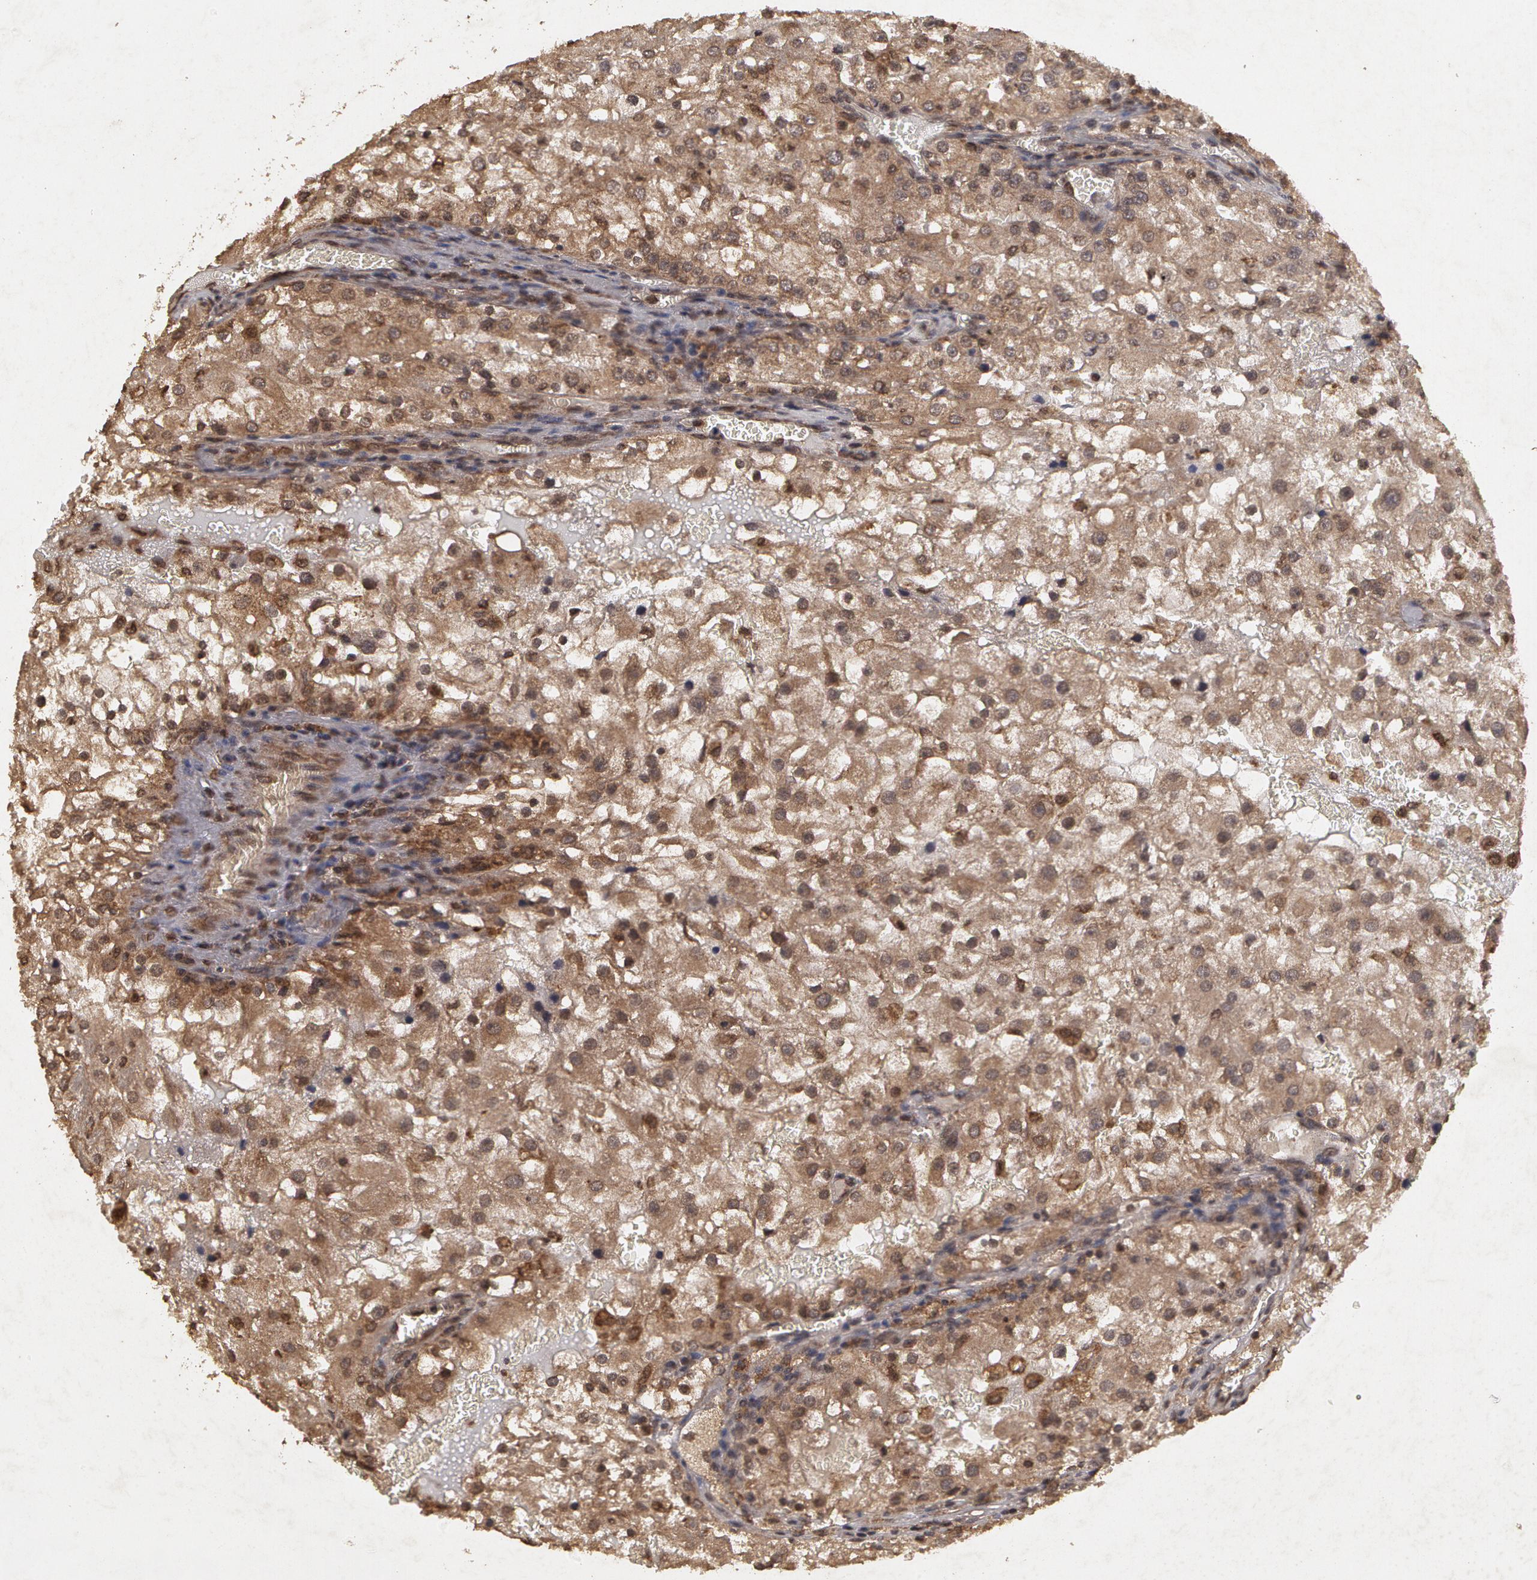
{"staining": {"intensity": "weak", "quantity": "25%-75%", "location": "cytoplasmic/membranous"}, "tissue": "renal cancer", "cell_type": "Tumor cells", "image_type": "cancer", "snomed": [{"axis": "morphology", "description": "Adenocarcinoma, NOS"}, {"axis": "topography", "description": "Kidney"}], "caption": "A high-resolution photomicrograph shows IHC staining of renal adenocarcinoma, which reveals weak cytoplasmic/membranous positivity in approximately 25%-75% of tumor cells. (DAB IHC, brown staining for protein, blue staining for nuclei).", "gene": "CALR", "patient": {"sex": "female", "age": 74}}